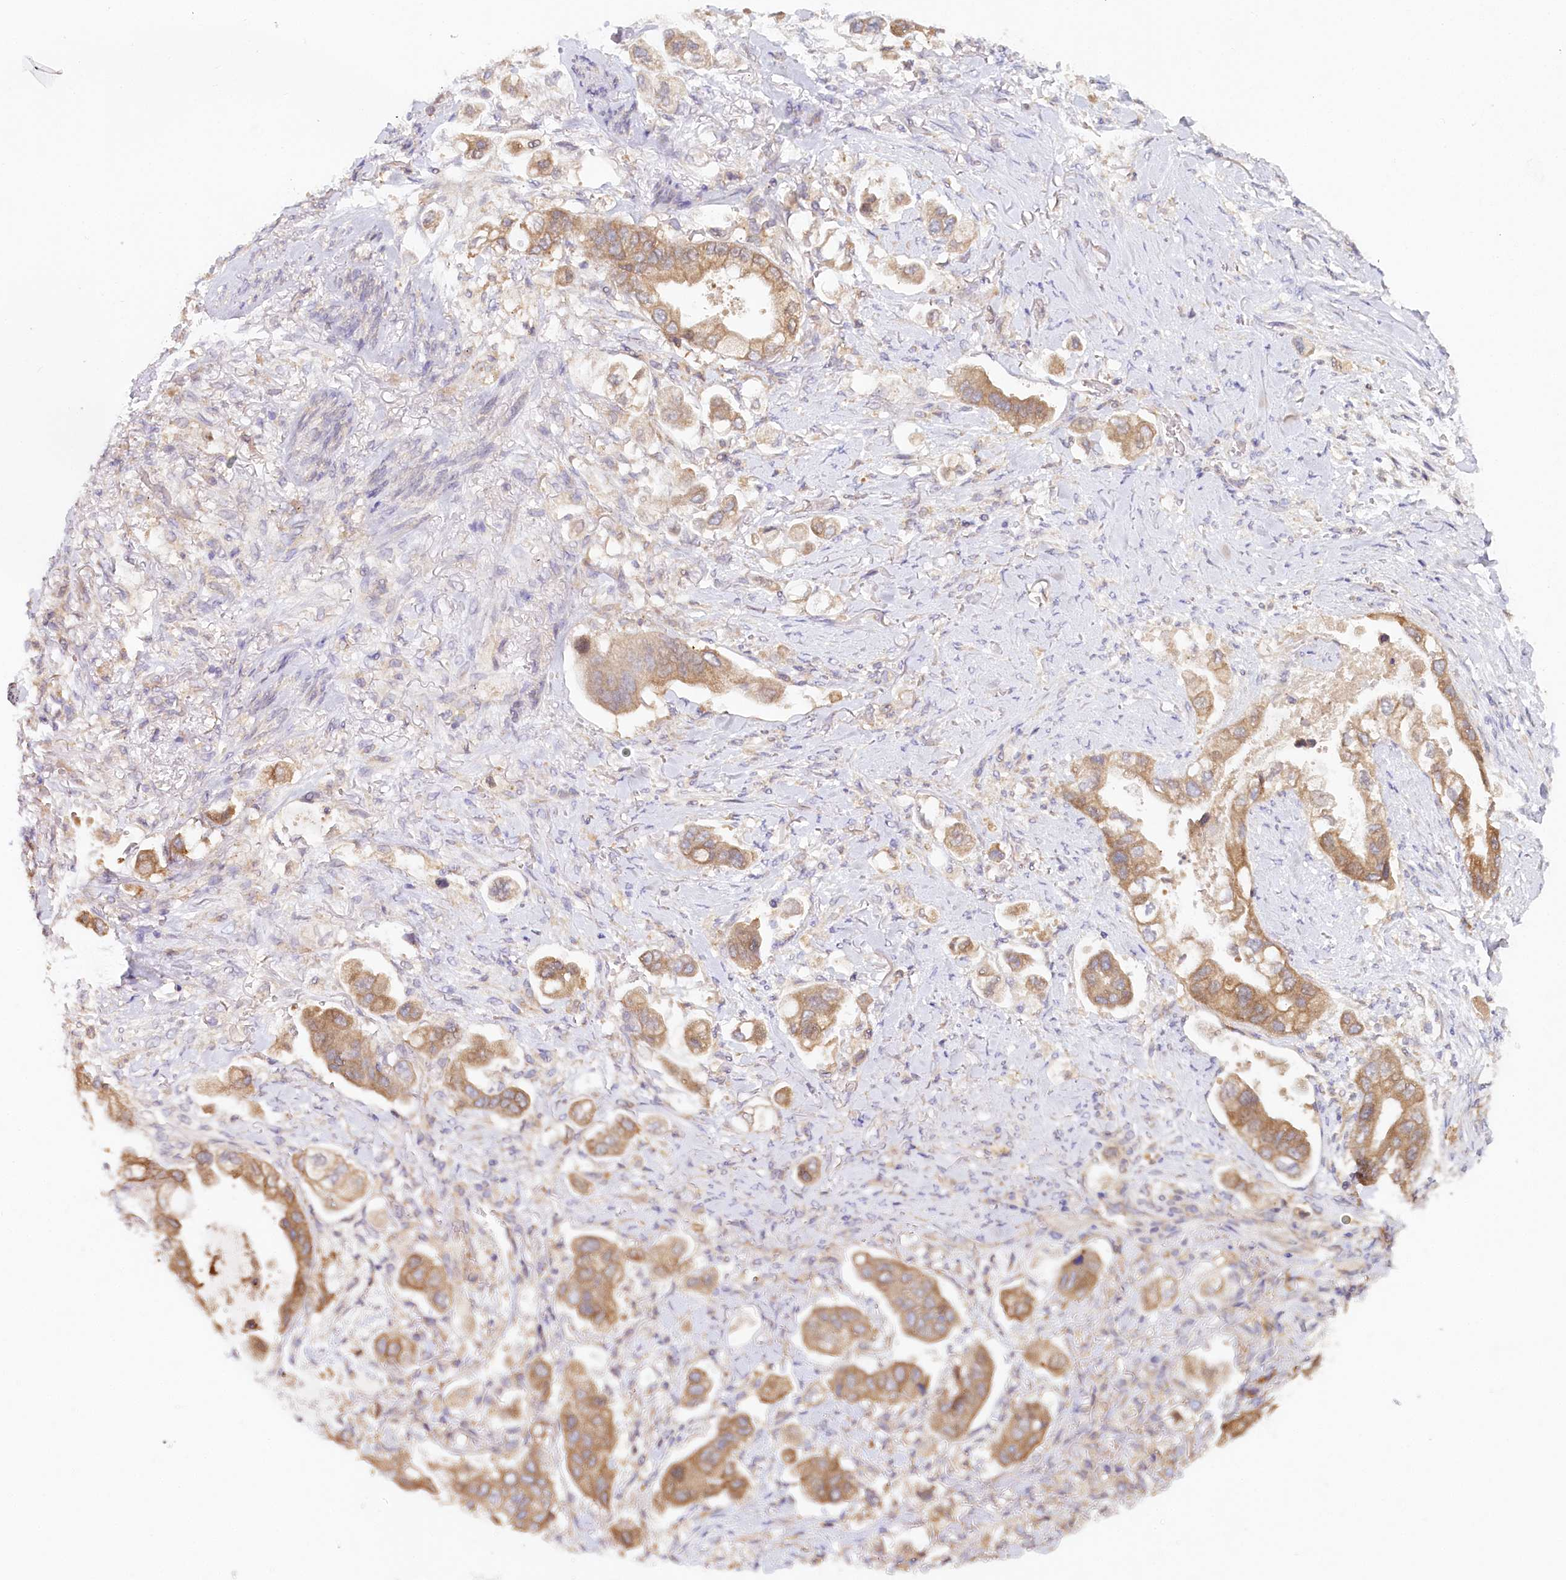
{"staining": {"intensity": "moderate", "quantity": ">75%", "location": "cytoplasmic/membranous"}, "tissue": "stomach cancer", "cell_type": "Tumor cells", "image_type": "cancer", "snomed": [{"axis": "morphology", "description": "Adenocarcinoma, NOS"}, {"axis": "topography", "description": "Stomach"}], "caption": "Immunohistochemical staining of stomach adenocarcinoma shows moderate cytoplasmic/membranous protein expression in approximately >75% of tumor cells.", "gene": "PAIP2", "patient": {"sex": "male", "age": 62}}